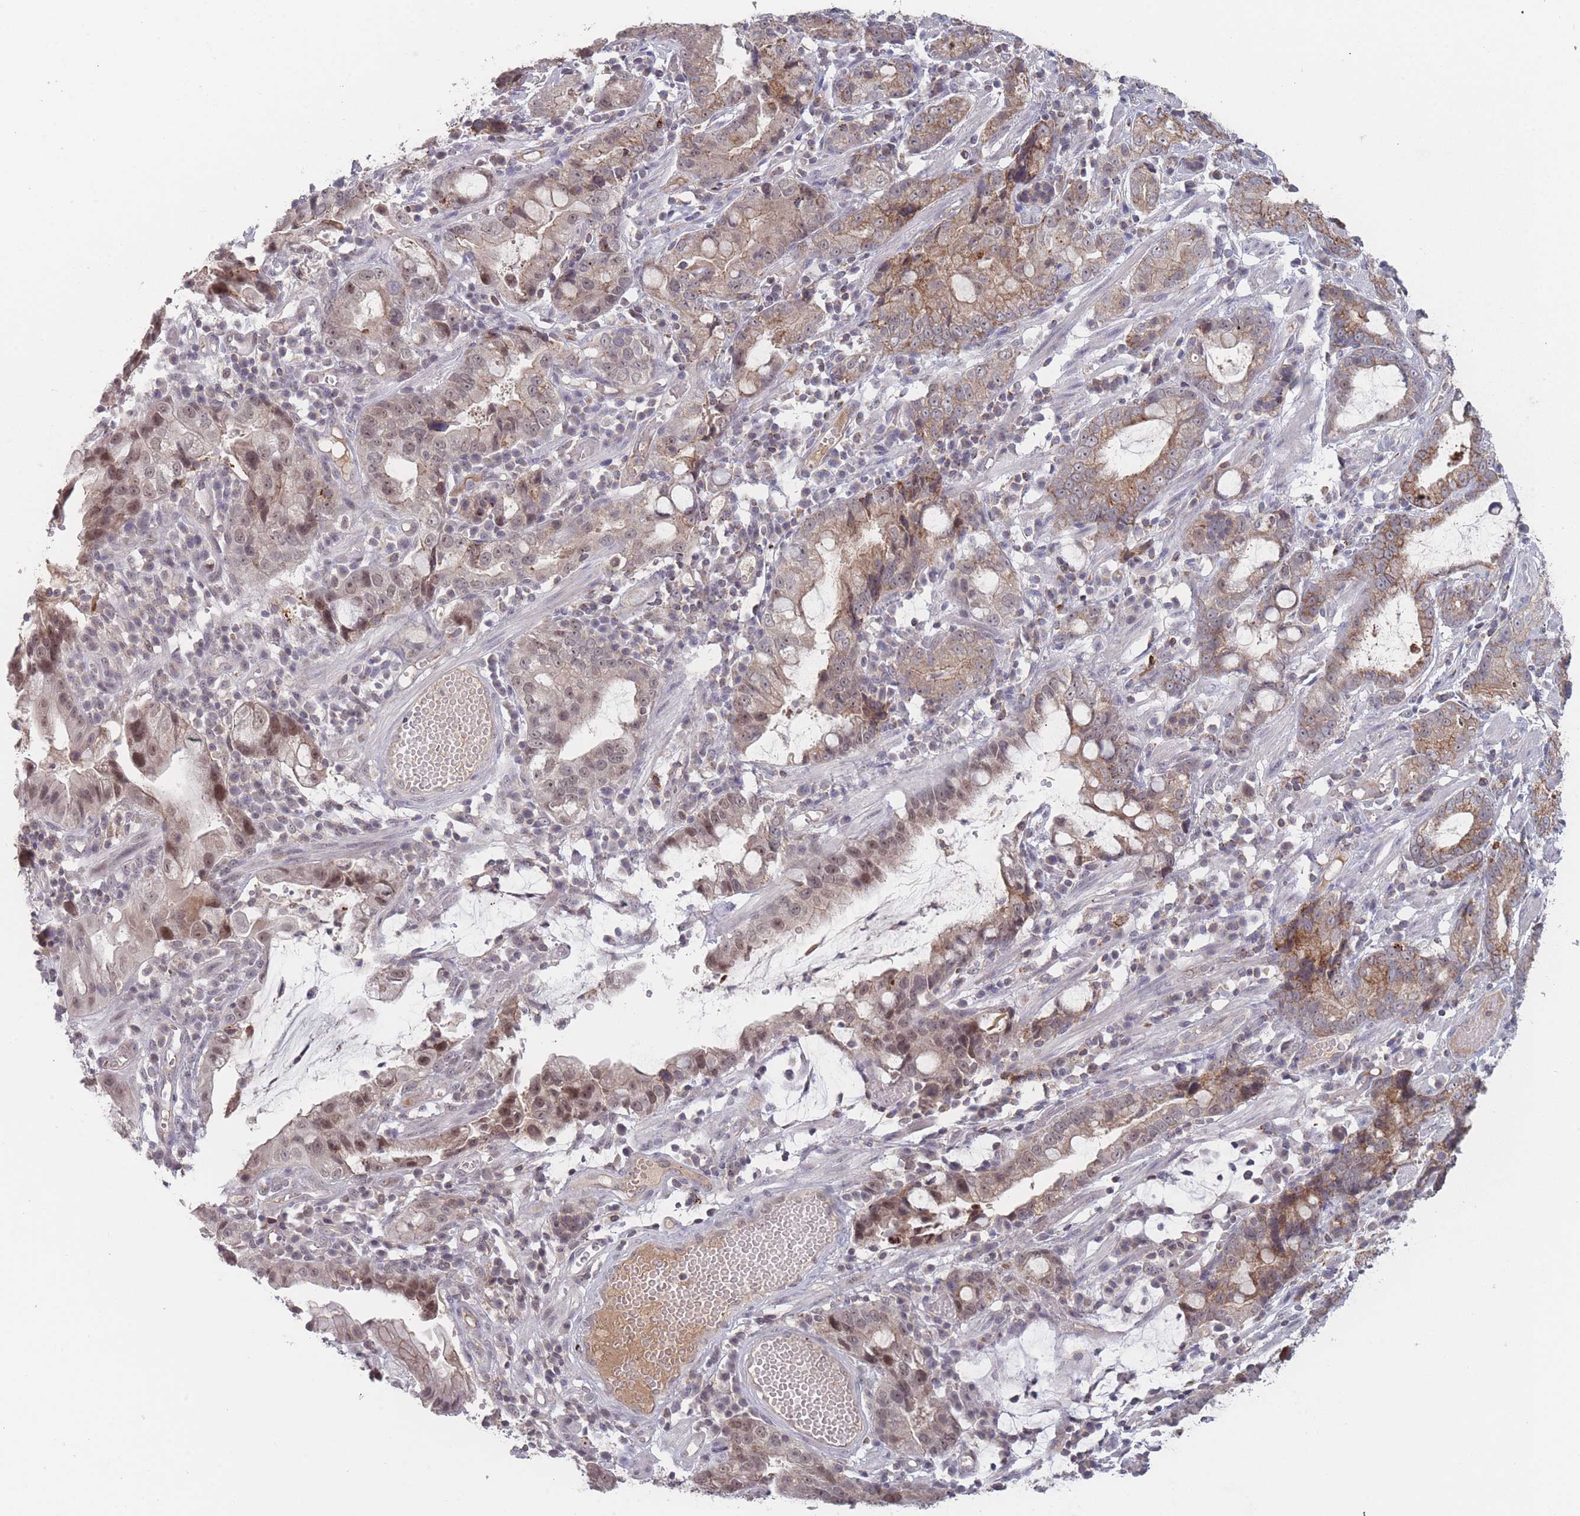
{"staining": {"intensity": "weak", "quantity": ">75%", "location": "cytoplasmic/membranous,nuclear"}, "tissue": "stomach cancer", "cell_type": "Tumor cells", "image_type": "cancer", "snomed": [{"axis": "morphology", "description": "Adenocarcinoma, NOS"}, {"axis": "topography", "description": "Stomach"}], "caption": "Stomach cancer was stained to show a protein in brown. There is low levels of weak cytoplasmic/membranous and nuclear staining in approximately >75% of tumor cells. The staining is performed using DAB brown chromogen to label protein expression. The nuclei are counter-stained blue using hematoxylin.", "gene": "TMEM232", "patient": {"sex": "male", "age": 55}}